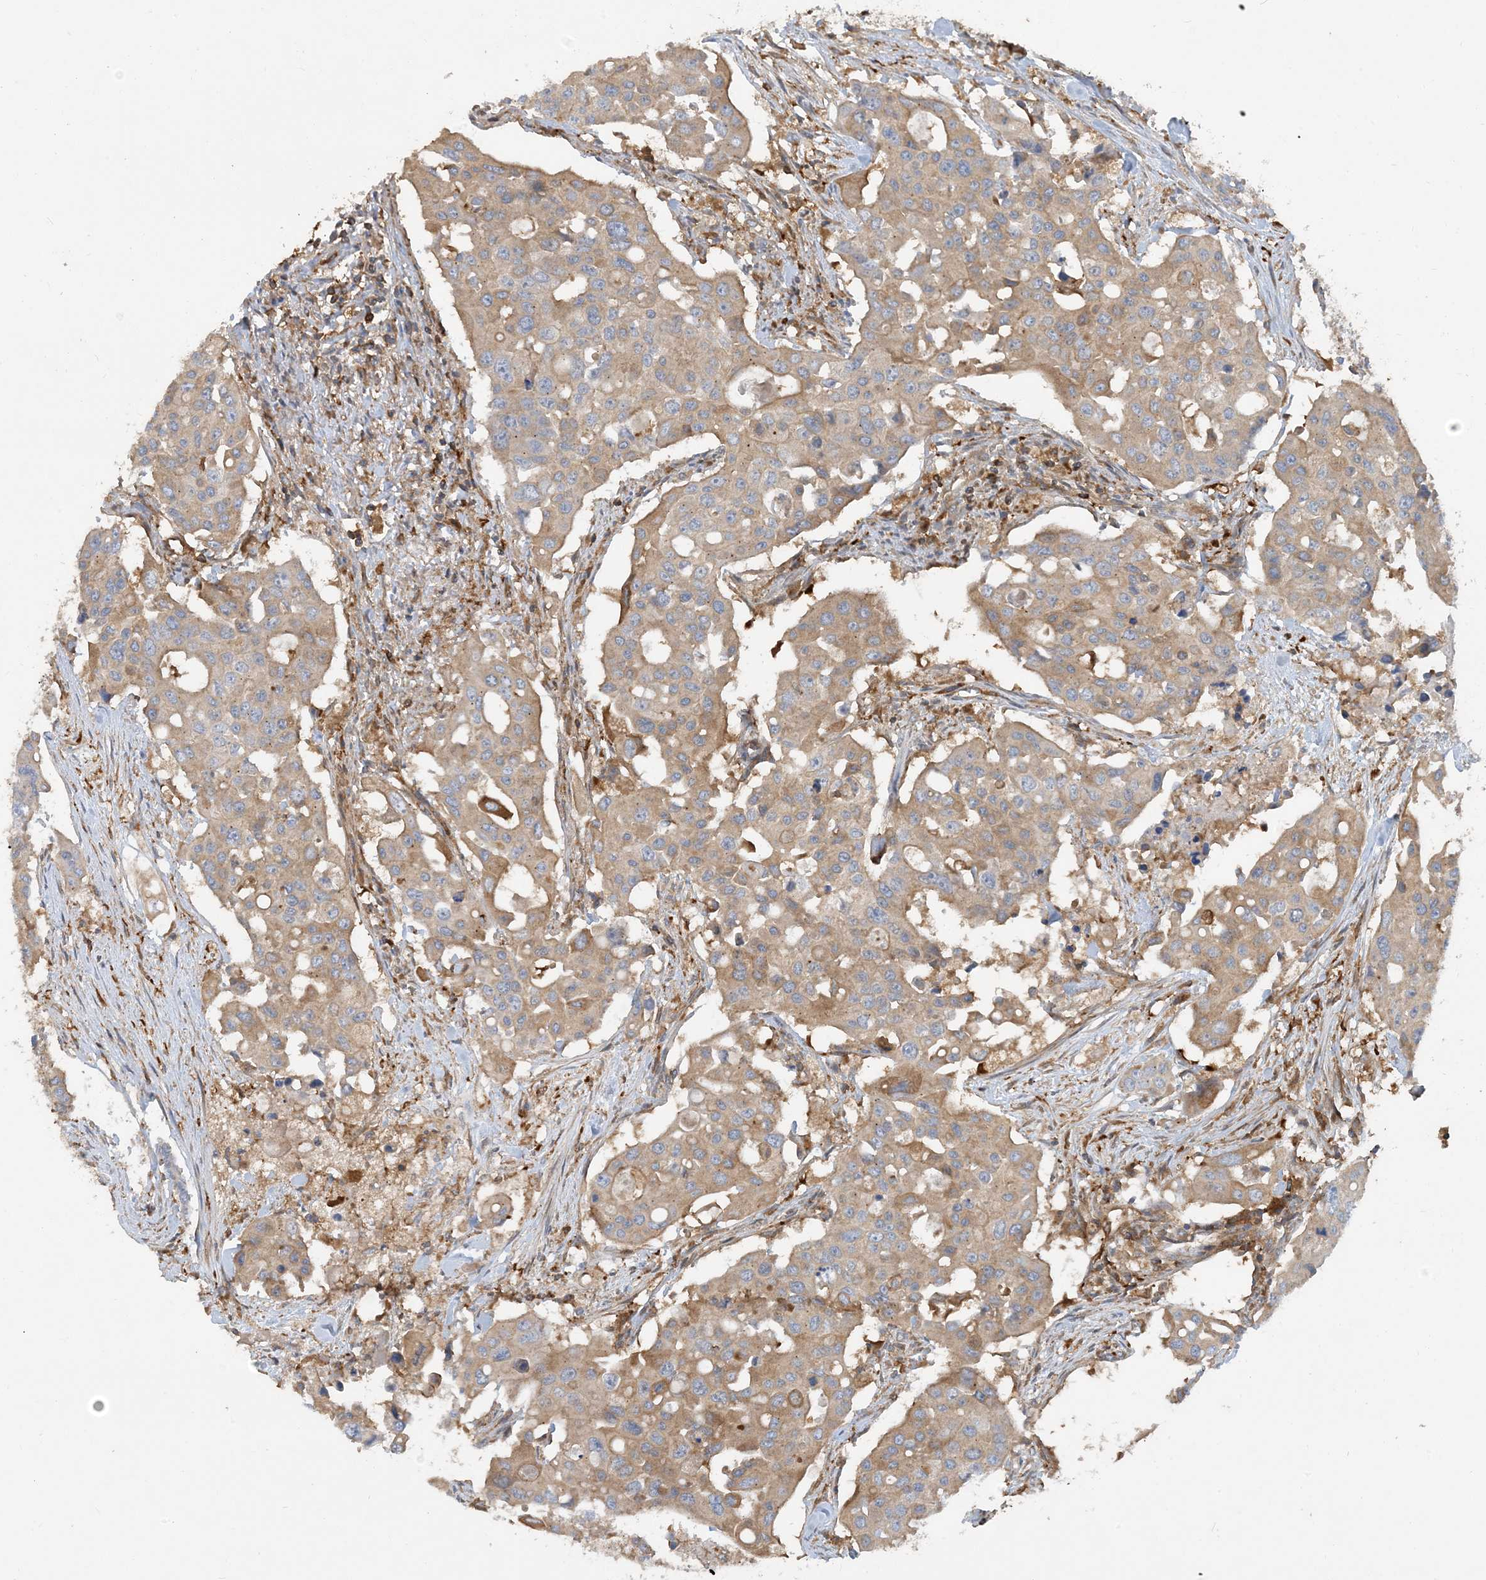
{"staining": {"intensity": "moderate", "quantity": ">75%", "location": "cytoplasmic/membranous"}, "tissue": "colorectal cancer", "cell_type": "Tumor cells", "image_type": "cancer", "snomed": [{"axis": "morphology", "description": "Adenocarcinoma, NOS"}, {"axis": "topography", "description": "Colon"}], "caption": "Protein staining displays moderate cytoplasmic/membranous staining in about >75% of tumor cells in colorectal cancer.", "gene": "SFMBT2", "patient": {"sex": "male", "age": 77}}